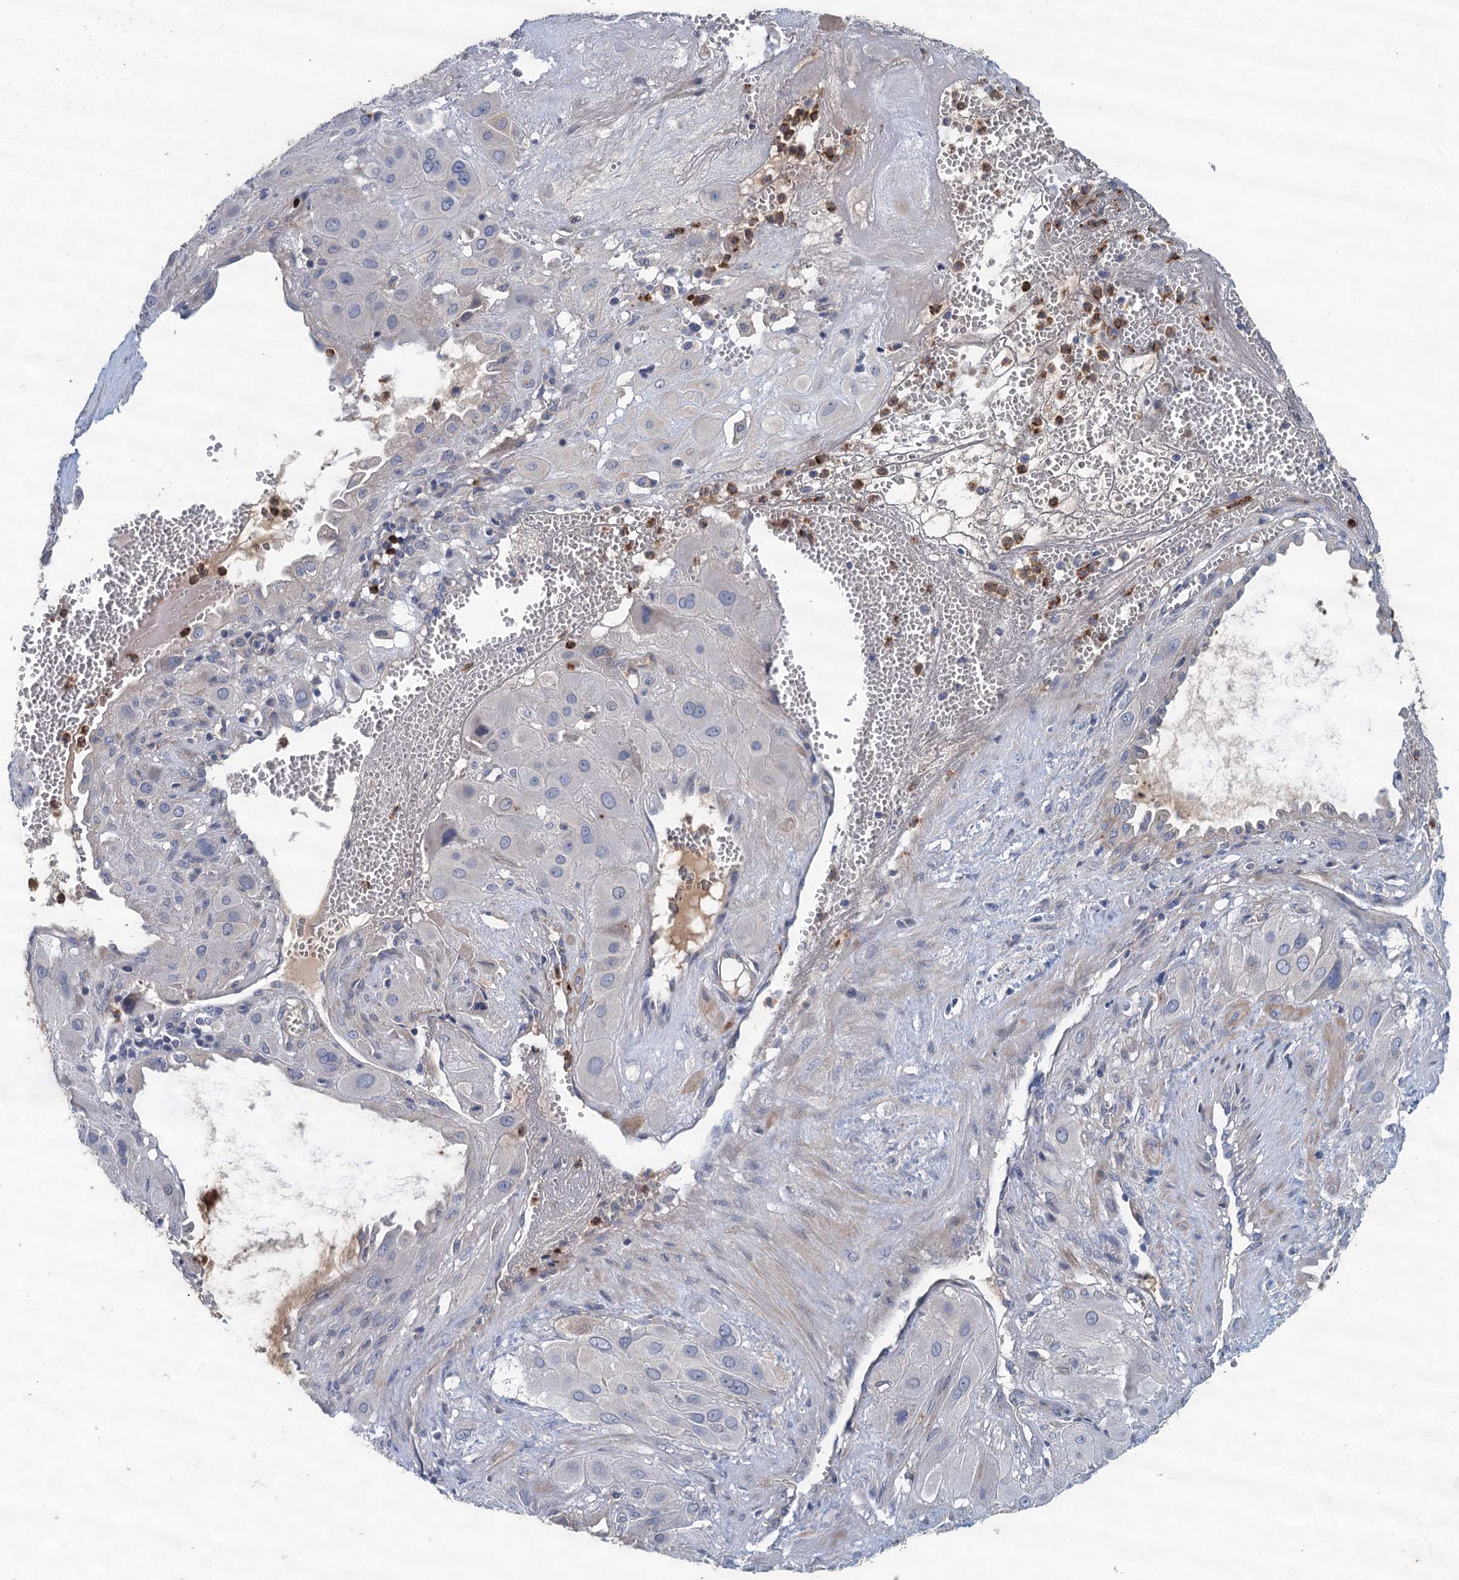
{"staining": {"intensity": "negative", "quantity": "none", "location": "none"}, "tissue": "cervical cancer", "cell_type": "Tumor cells", "image_type": "cancer", "snomed": [{"axis": "morphology", "description": "Squamous cell carcinoma, NOS"}, {"axis": "topography", "description": "Cervix"}], "caption": "The micrograph displays no staining of tumor cells in squamous cell carcinoma (cervical). (Brightfield microscopy of DAB (3,3'-diaminobenzidine) immunohistochemistry at high magnification).", "gene": "TPCN1", "patient": {"sex": "female", "age": 34}}